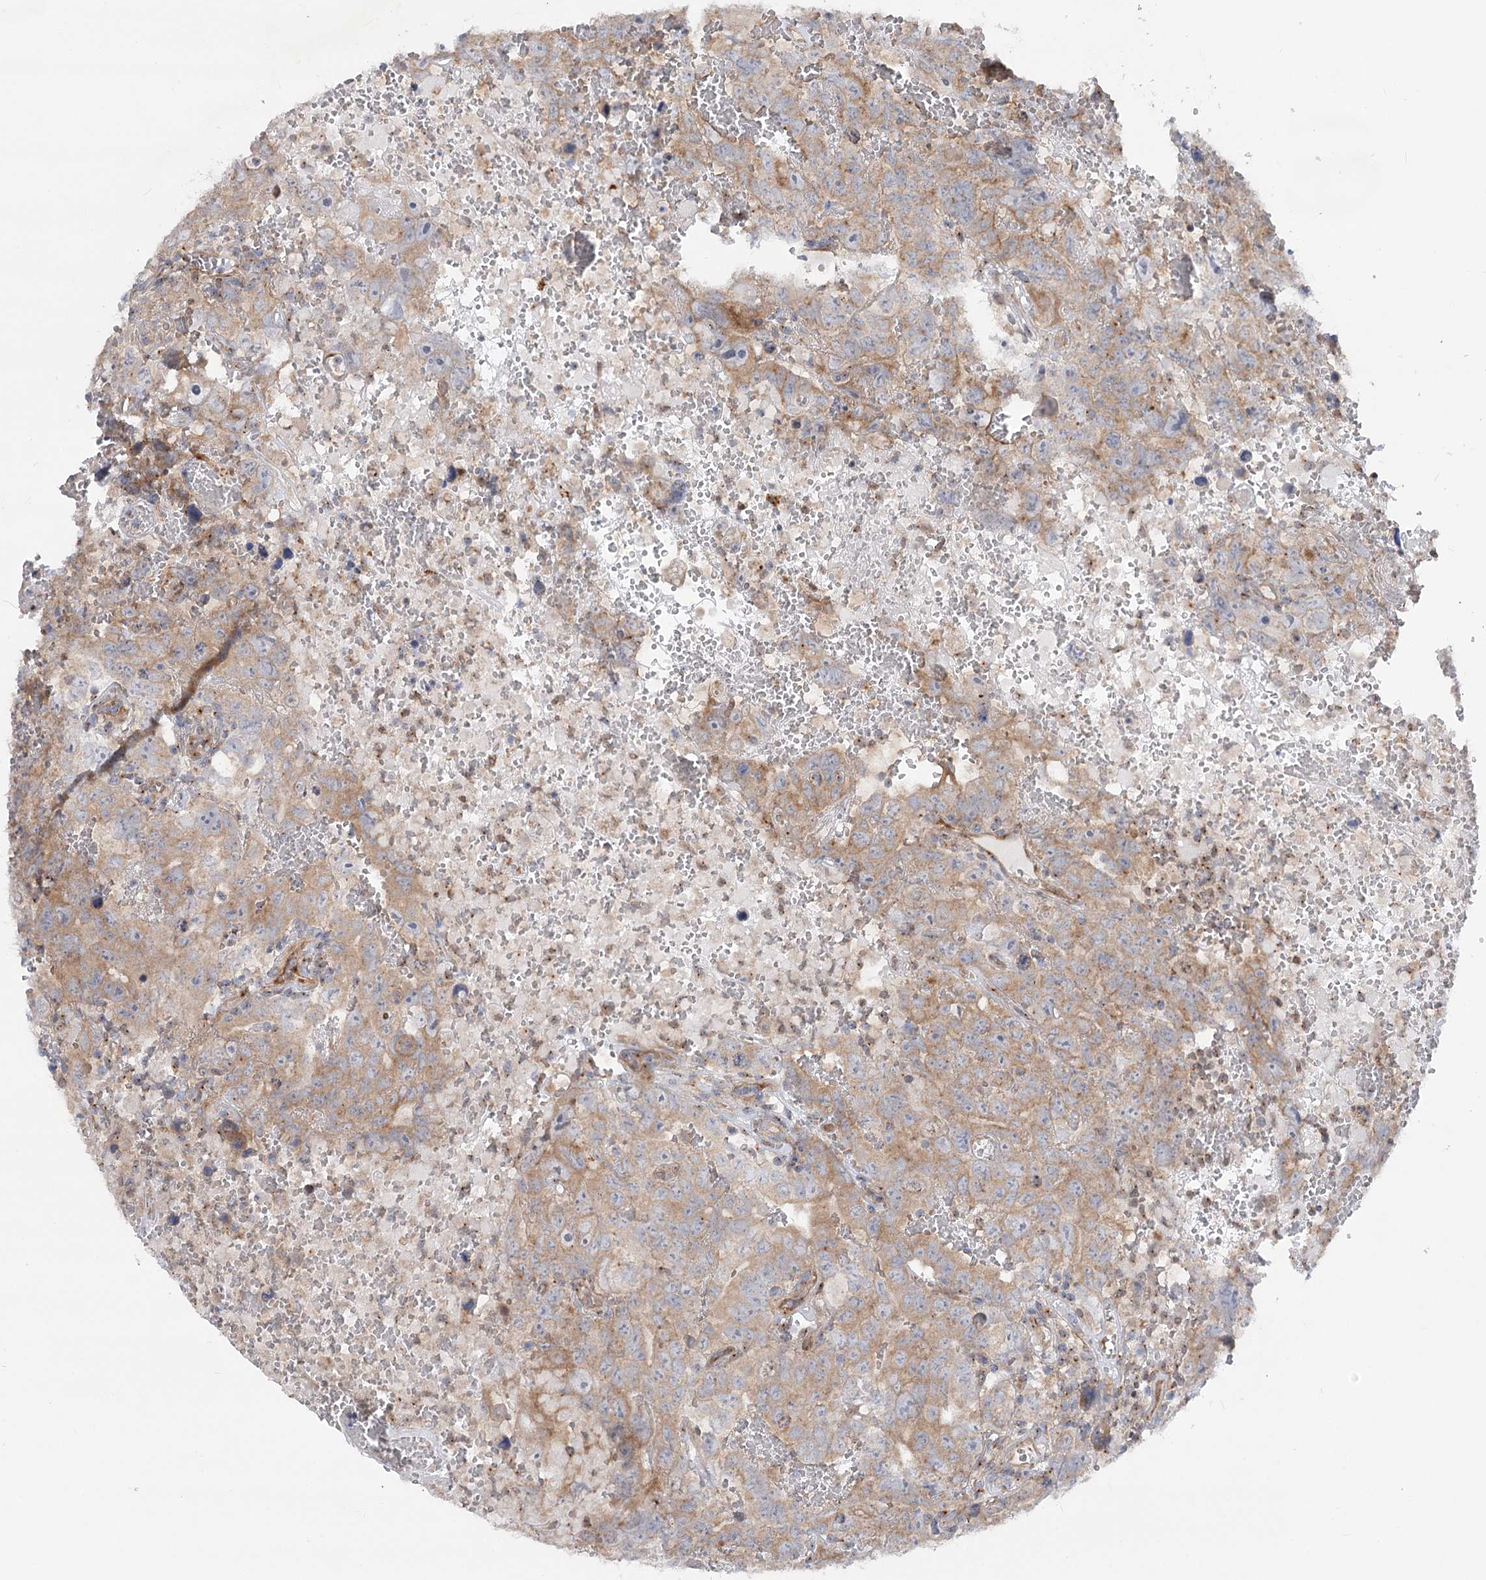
{"staining": {"intensity": "moderate", "quantity": "25%-75%", "location": "cytoplasmic/membranous"}, "tissue": "testis cancer", "cell_type": "Tumor cells", "image_type": "cancer", "snomed": [{"axis": "morphology", "description": "Carcinoma, Embryonal, NOS"}, {"axis": "topography", "description": "Testis"}], "caption": "Immunohistochemistry (IHC) image of testis cancer stained for a protein (brown), which shows medium levels of moderate cytoplasmic/membranous positivity in about 25%-75% of tumor cells.", "gene": "SCN11A", "patient": {"sex": "male", "age": 45}}